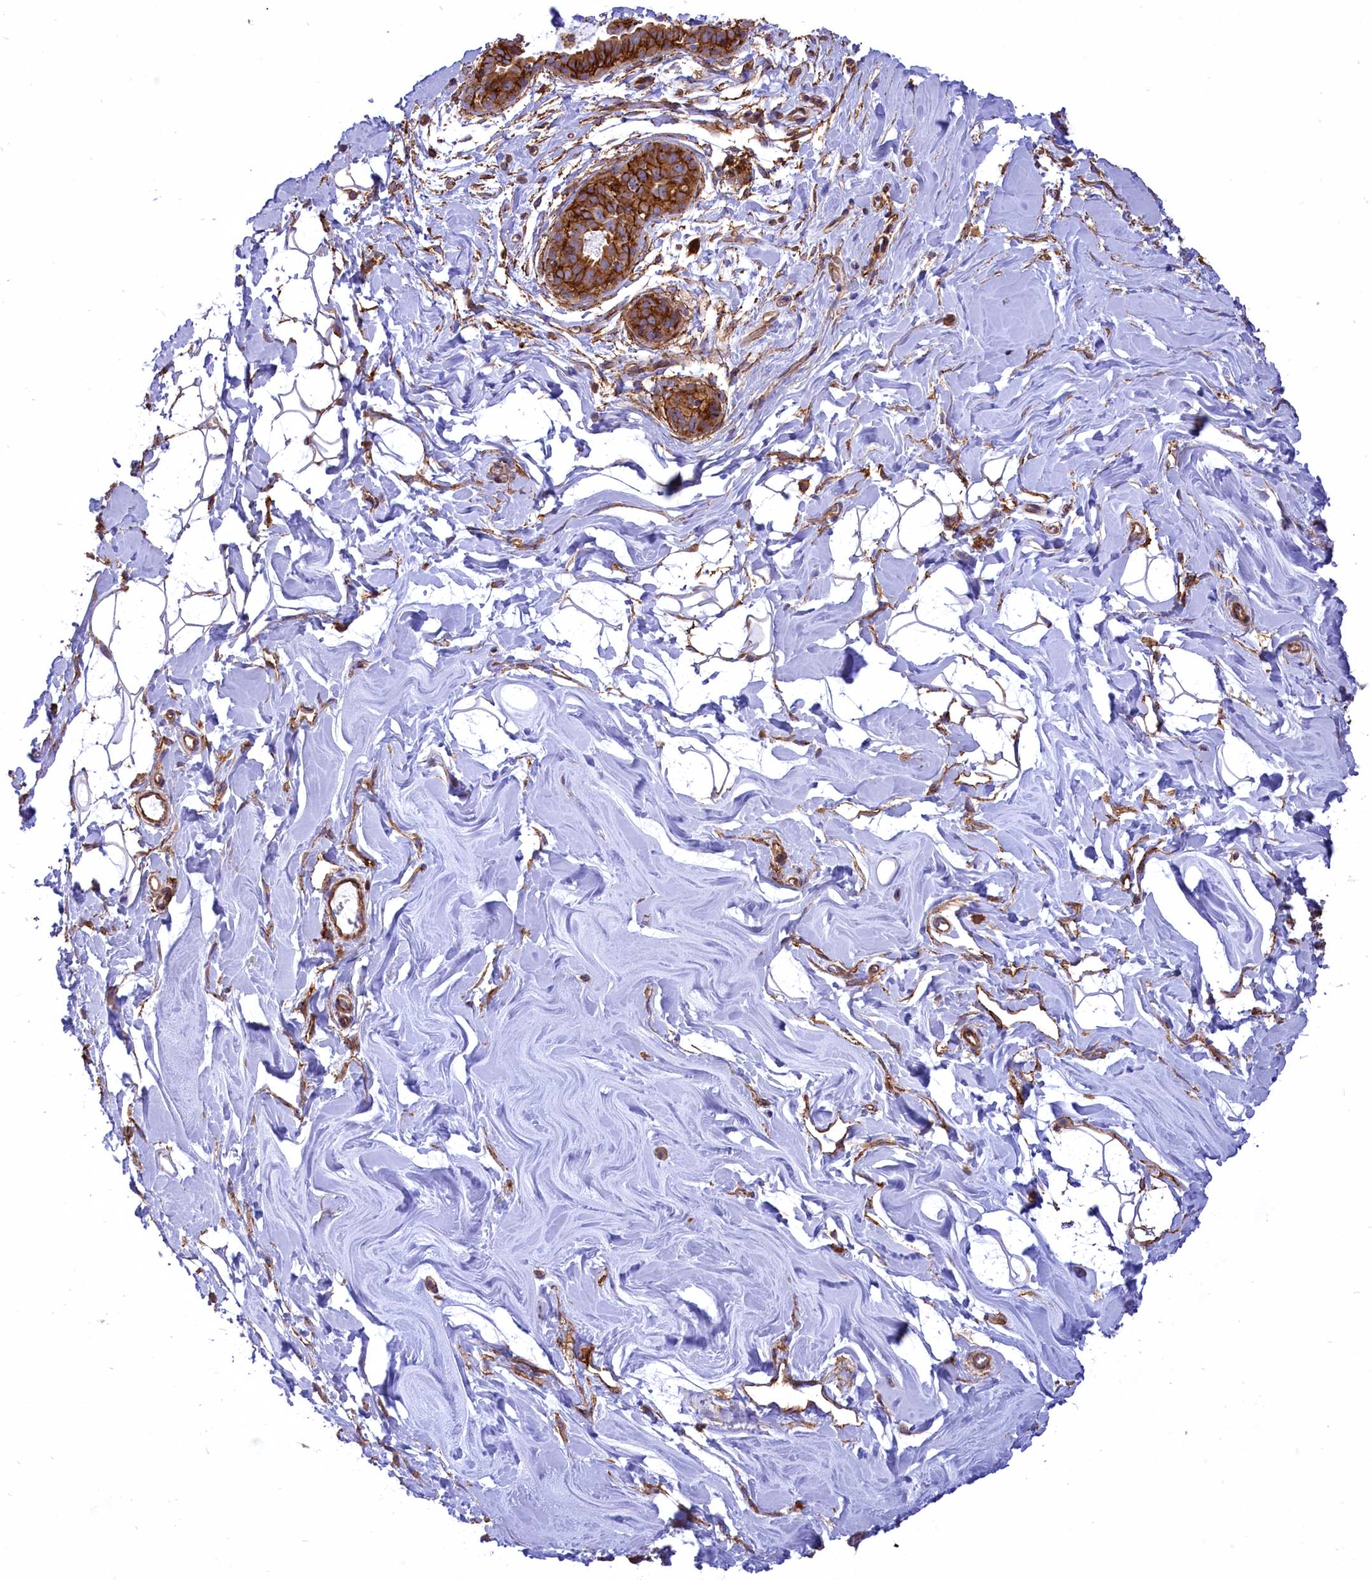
{"staining": {"intensity": "negative", "quantity": "none", "location": "none"}, "tissue": "adipose tissue", "cell_type": "Adipocytes", "image_type": "normal", "snomed": [{"axis": "morphology", "description": "Normal tissue, NOS"}, {"axis": "topography", "description": "Breast"}], "caption": "Immunohistochemistry photomicrograph of benign adipose tissue: adipose tissue stained with DAB shows no significant protein expression in adipocytes. (DAB immunohistochemistry (IHC), high magnification).", "gene": "SEPTIN9", "patient": {"sex": "female", "age": 26}}